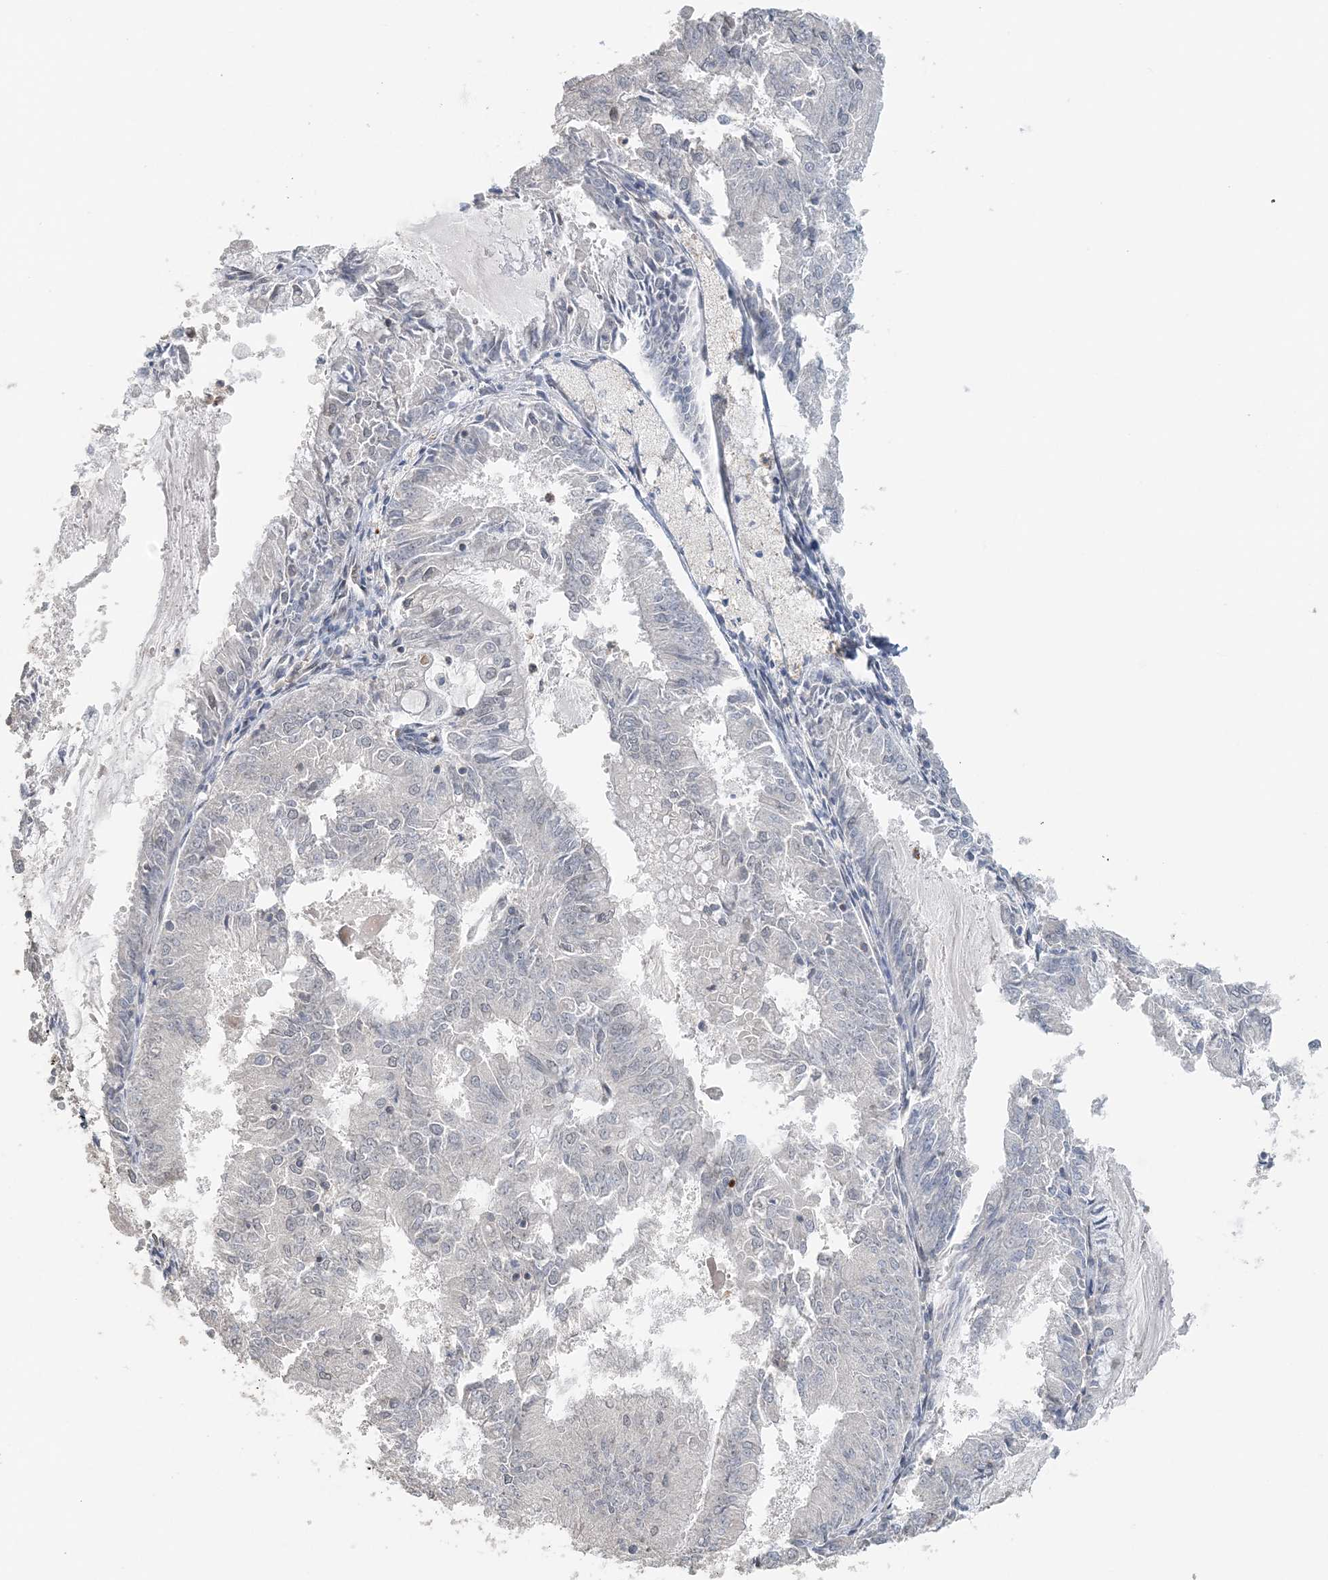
{"staining": {"intensity": "negative", "quantity": "none", "location": "none"}, "tissue": "endometrial cancer", "cell_type": "Tumor cells", "image_type": "cancer", "snomed": [{"axis": "morphology", "description": "Adenocarcinoma, NOS"}, {"axis": "topography", "description": "Endometrium"}], "caption": "Endometrial cancer stained for a protein using IHC demonstrates no positivity tumor cells.", "gene": "FAM110A", "patient": {"sex": "female", "age": 57}}